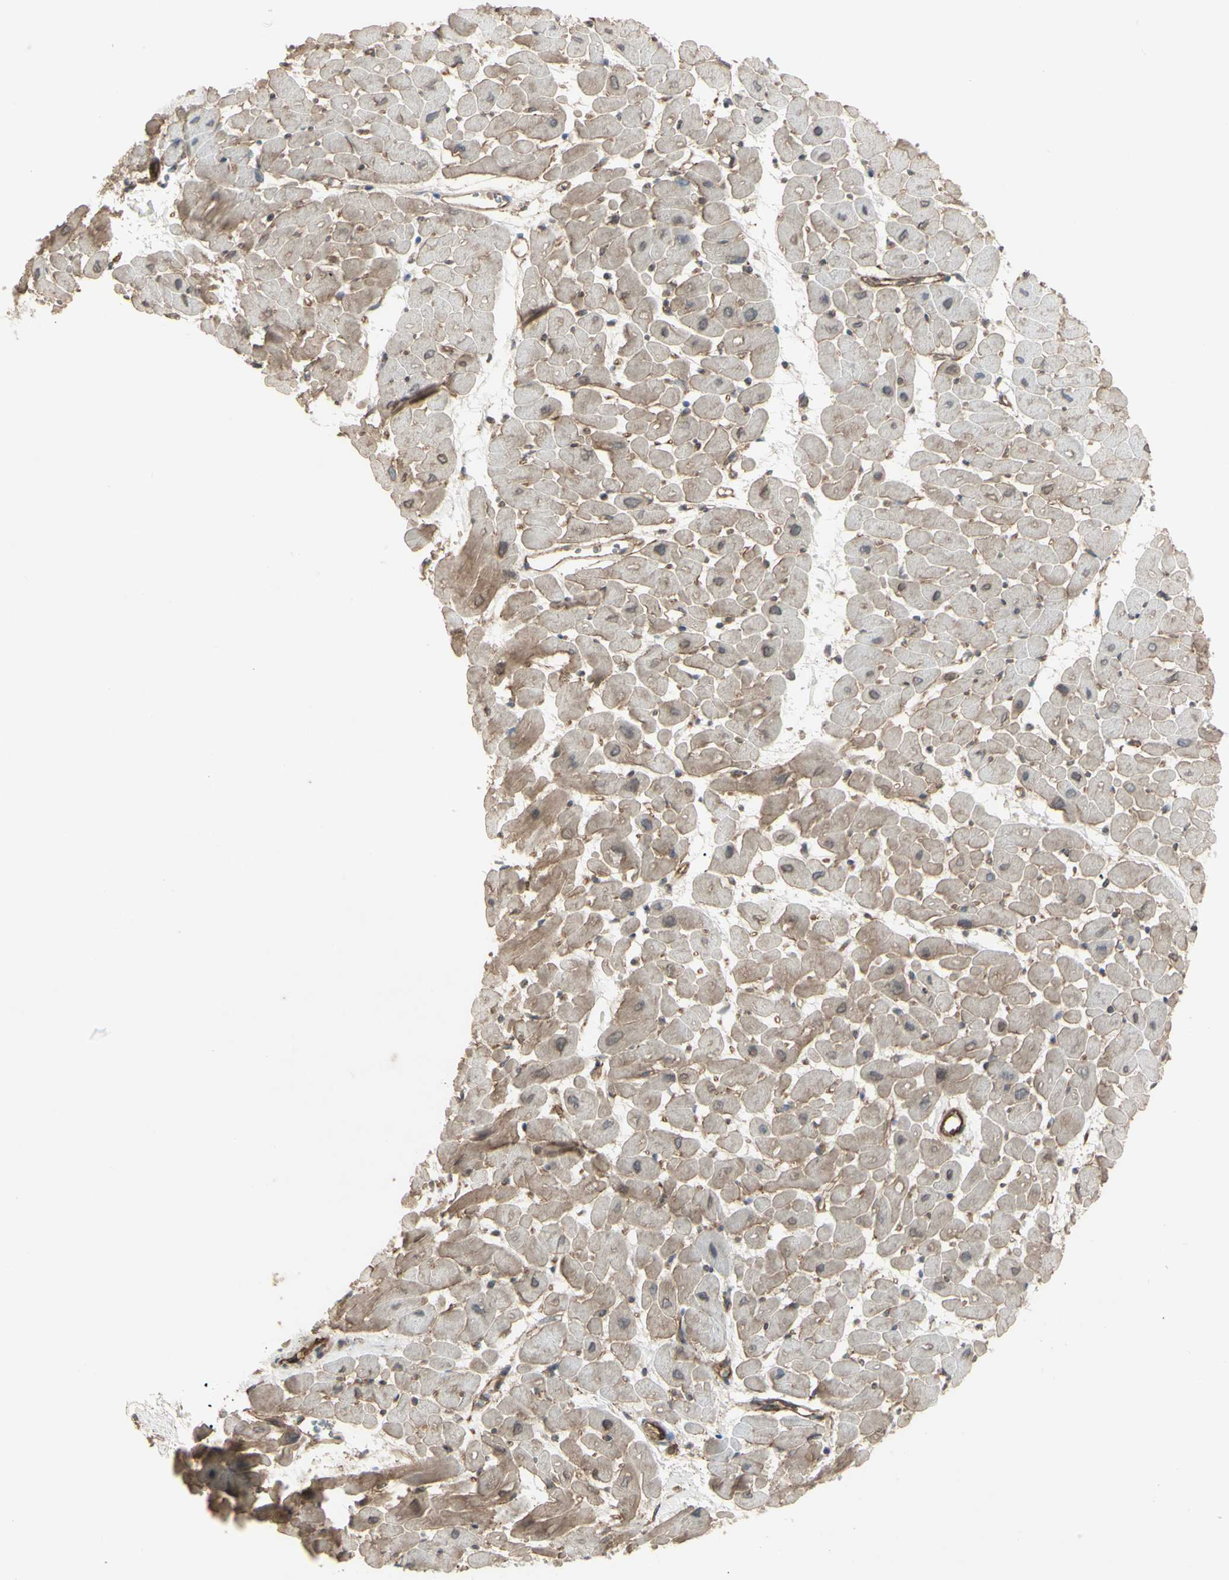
{"staining": {"intensity": "weak", "quantity": ">75%", "location": "cytoplasmic/membranous"}, "tissue": "heart muscle", "cell_type": "Cardiomyocytes", "image_type": "normal", "snomed": [{"axis": "morphology", "description": "Normal tissue, NOS"}, {"axis": "topography", "description": "Heart"}], "caption": "IHC staining of benign heart muscle, which displays low levels of weak cytoplasmic/membranous positivity in about >75% of cardiomyocytes indicating weak cytoplasmic/membranous protein expression. The staining was performed using DAB (brown) for protein detection and nuclei were counterstained in hematoxylin (blue).", "gene": "JAG1", "patient": {"sex": "male", "age": 45}}